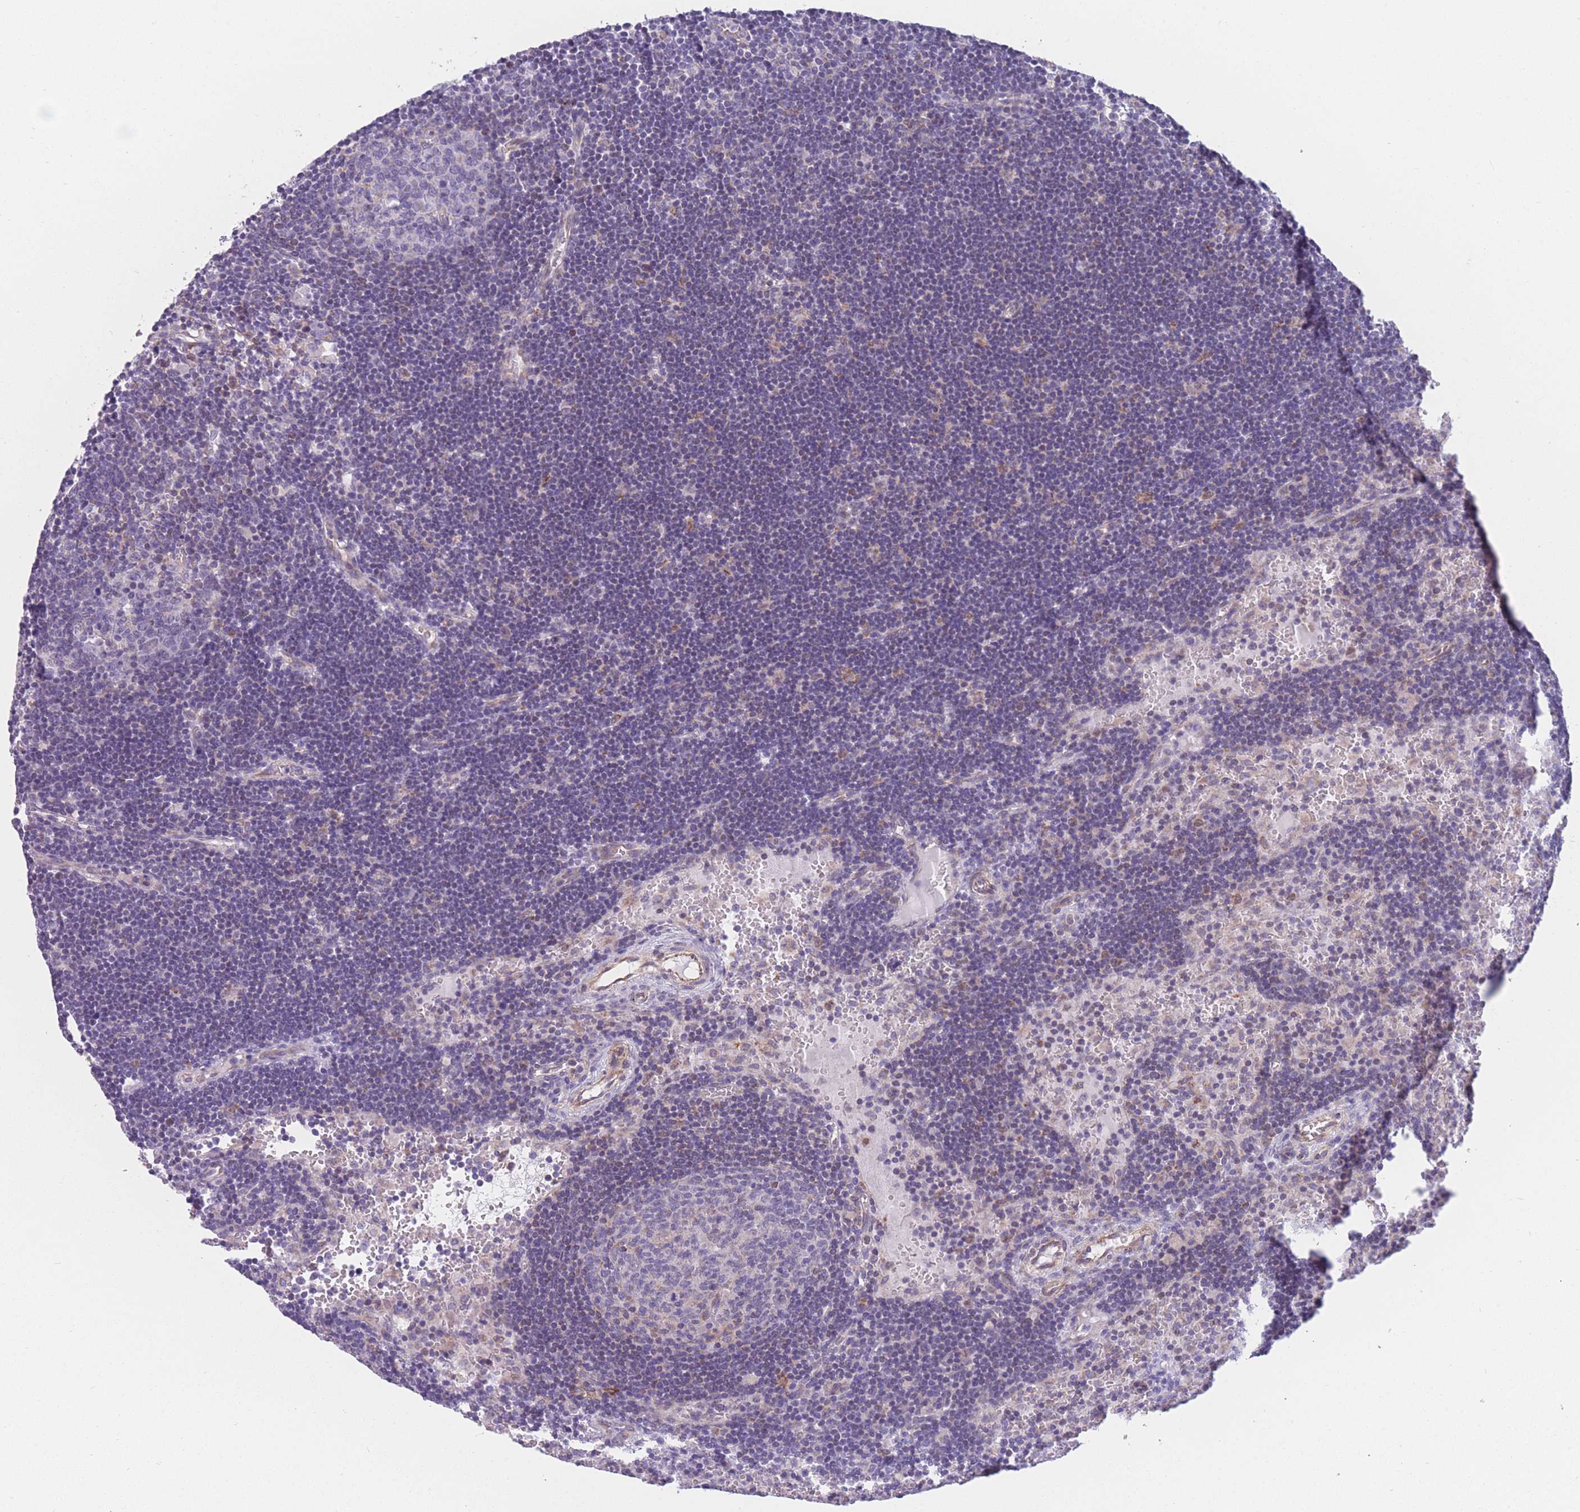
{"staining": {"intensity": "negative", "quantity": "none", "location": "none"}, "tissue": "lymph node", "cell_type": "Germinal center cells", "image_type": "normal", "snomed": [{"axis": "morphology", "description": "Normal tissue, NOS"}, {"axis": "topography", "description": "Lymph node"}], "caption": "A high-resolution photomicrograph shows immunohistochemistry (IHC) staining of normal lymph node, which shows no significant staining in germinal center cells.", "gene": "AK9", "patient": {"sex": "male", "age": 62}}